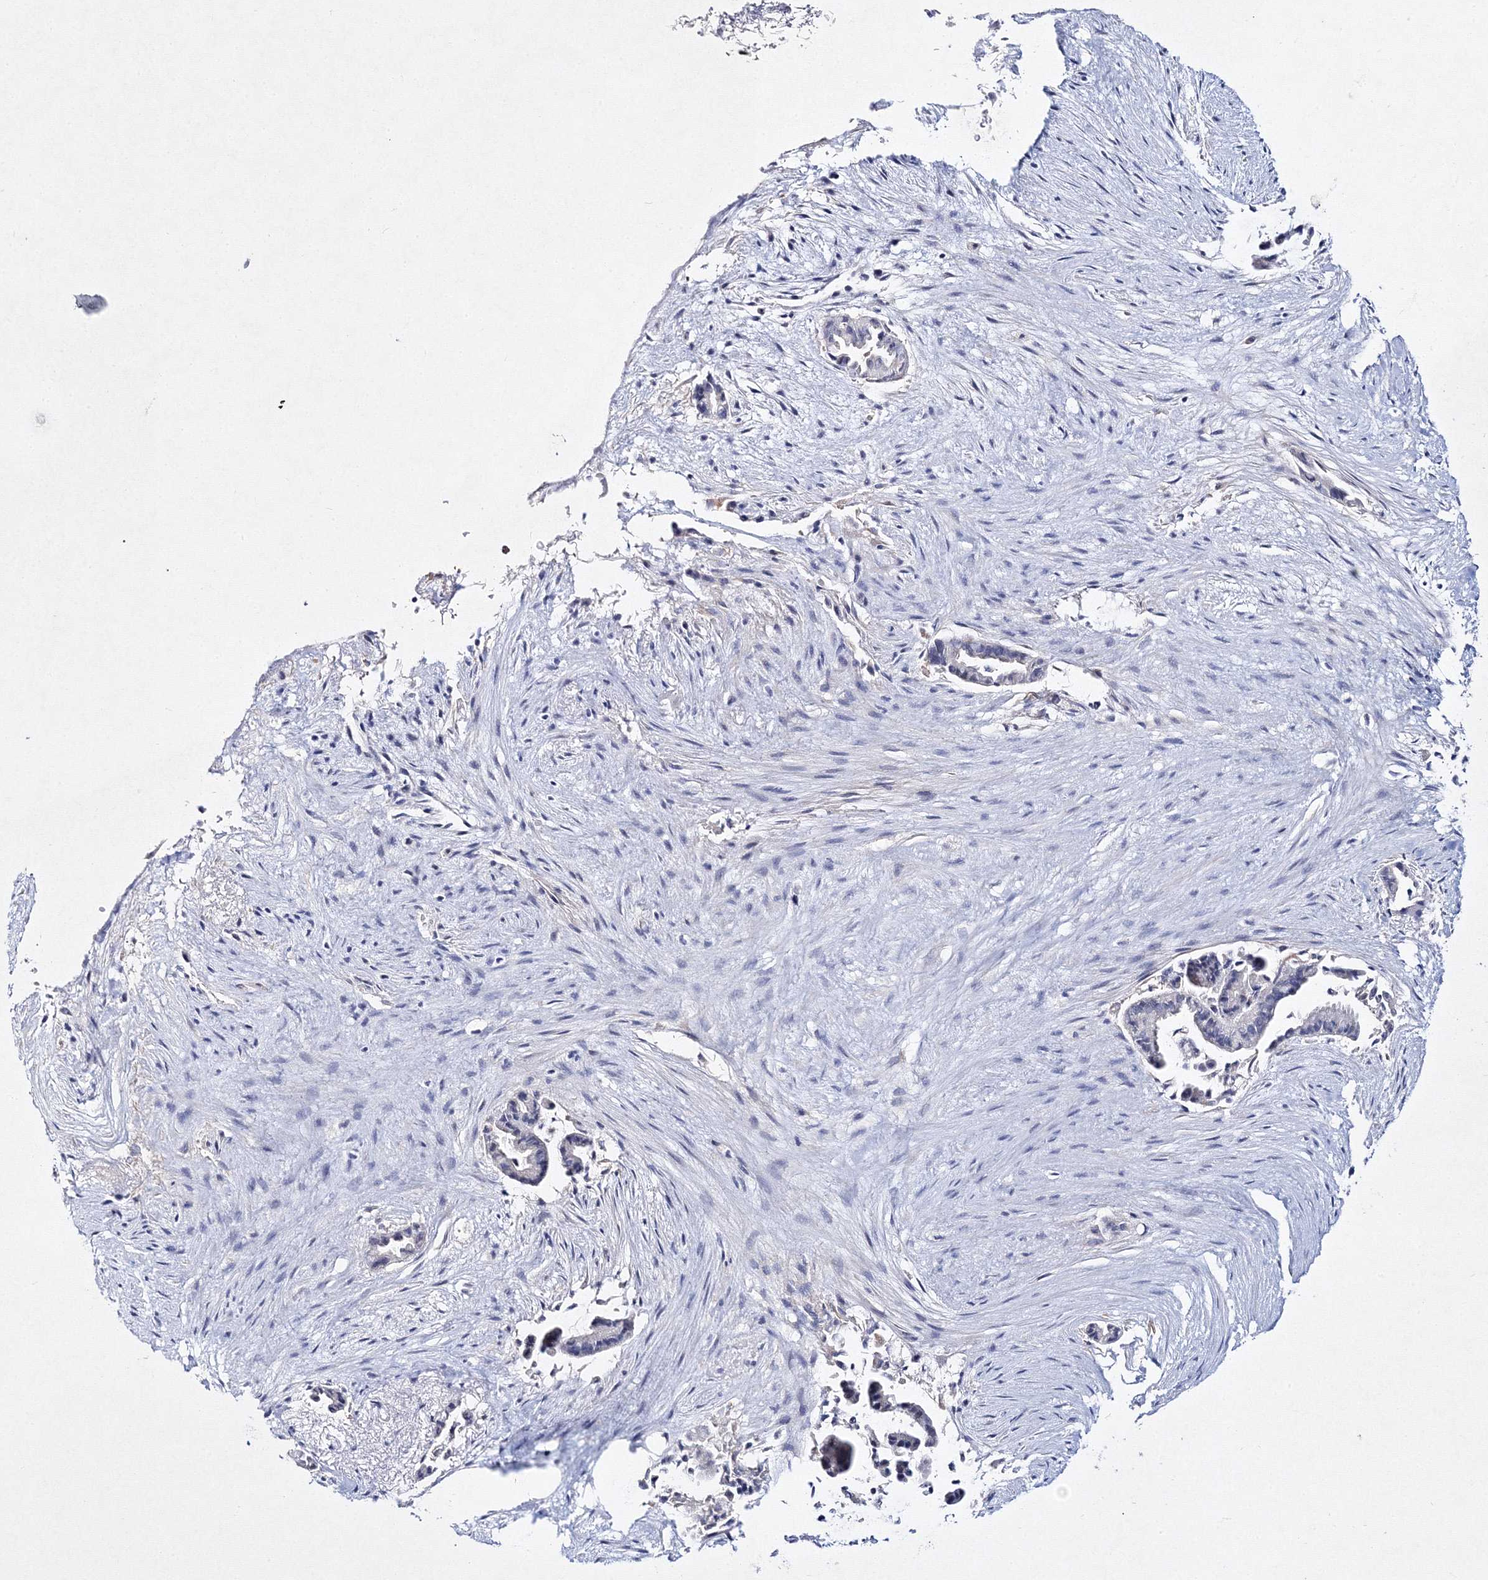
{"staining": {"intensity": "negative", "quantity": "none", "location": "none"}, "tissue": "liver cancer", "cell_type": "Tumor cells", "image_type": "cancer", "snomed": [{"axis": "morphology", "description": "Cholangiocarcinoma"}, {"axis": "topography", "description": "Liver"}], "caption": "Liver cholangiocarcinoma stained for a protein using immunohistochemistry demonstrates no expression tumor cells.", "gene": "NEU4", "patient": {"sex": "female", "age": 55}}